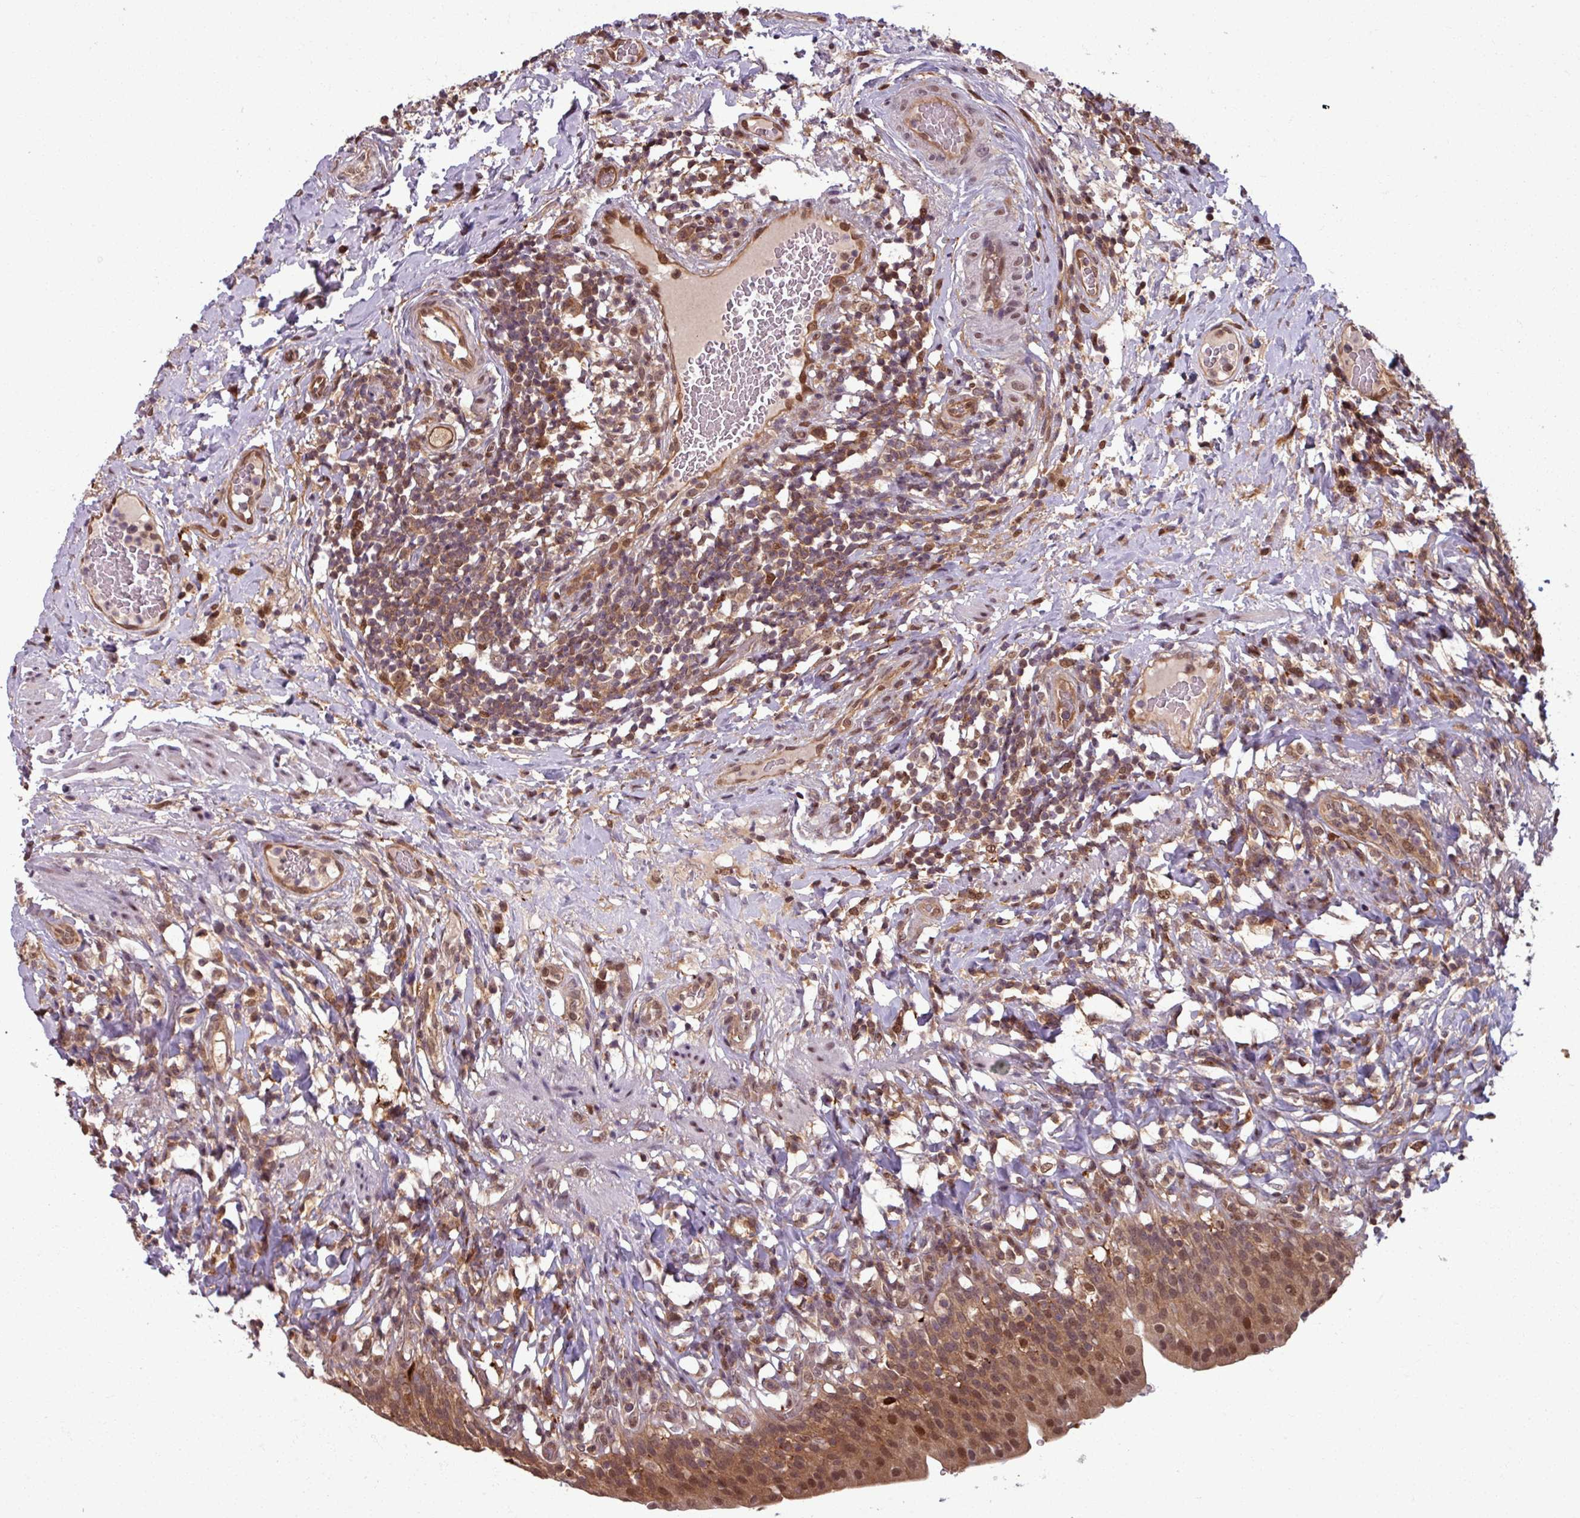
{"staining": {"intensity": "moderate", "quantity": ">75%", "location": "cytoplasmic/membranous,nuclear"}, "tissue": "urinary bladder", "cell_type": "Urothelial cells", "image_type": "normal", "snomed": [{"axis": "morphology", "description": "Normal tissue, NOS"}, {"axis": "morphology", "description": "Inflammation, NOS"}, {"axis": "topography", "description": "Urinary bladder"}], "caption": "A histopathology image of urinary bladder stained for a protein shows moderate cytoplasmic/membranous,nuclear brown staining in urothelial cells.", "gene": "KCTD11", "patient": {"sex": "male", "age": 64}}